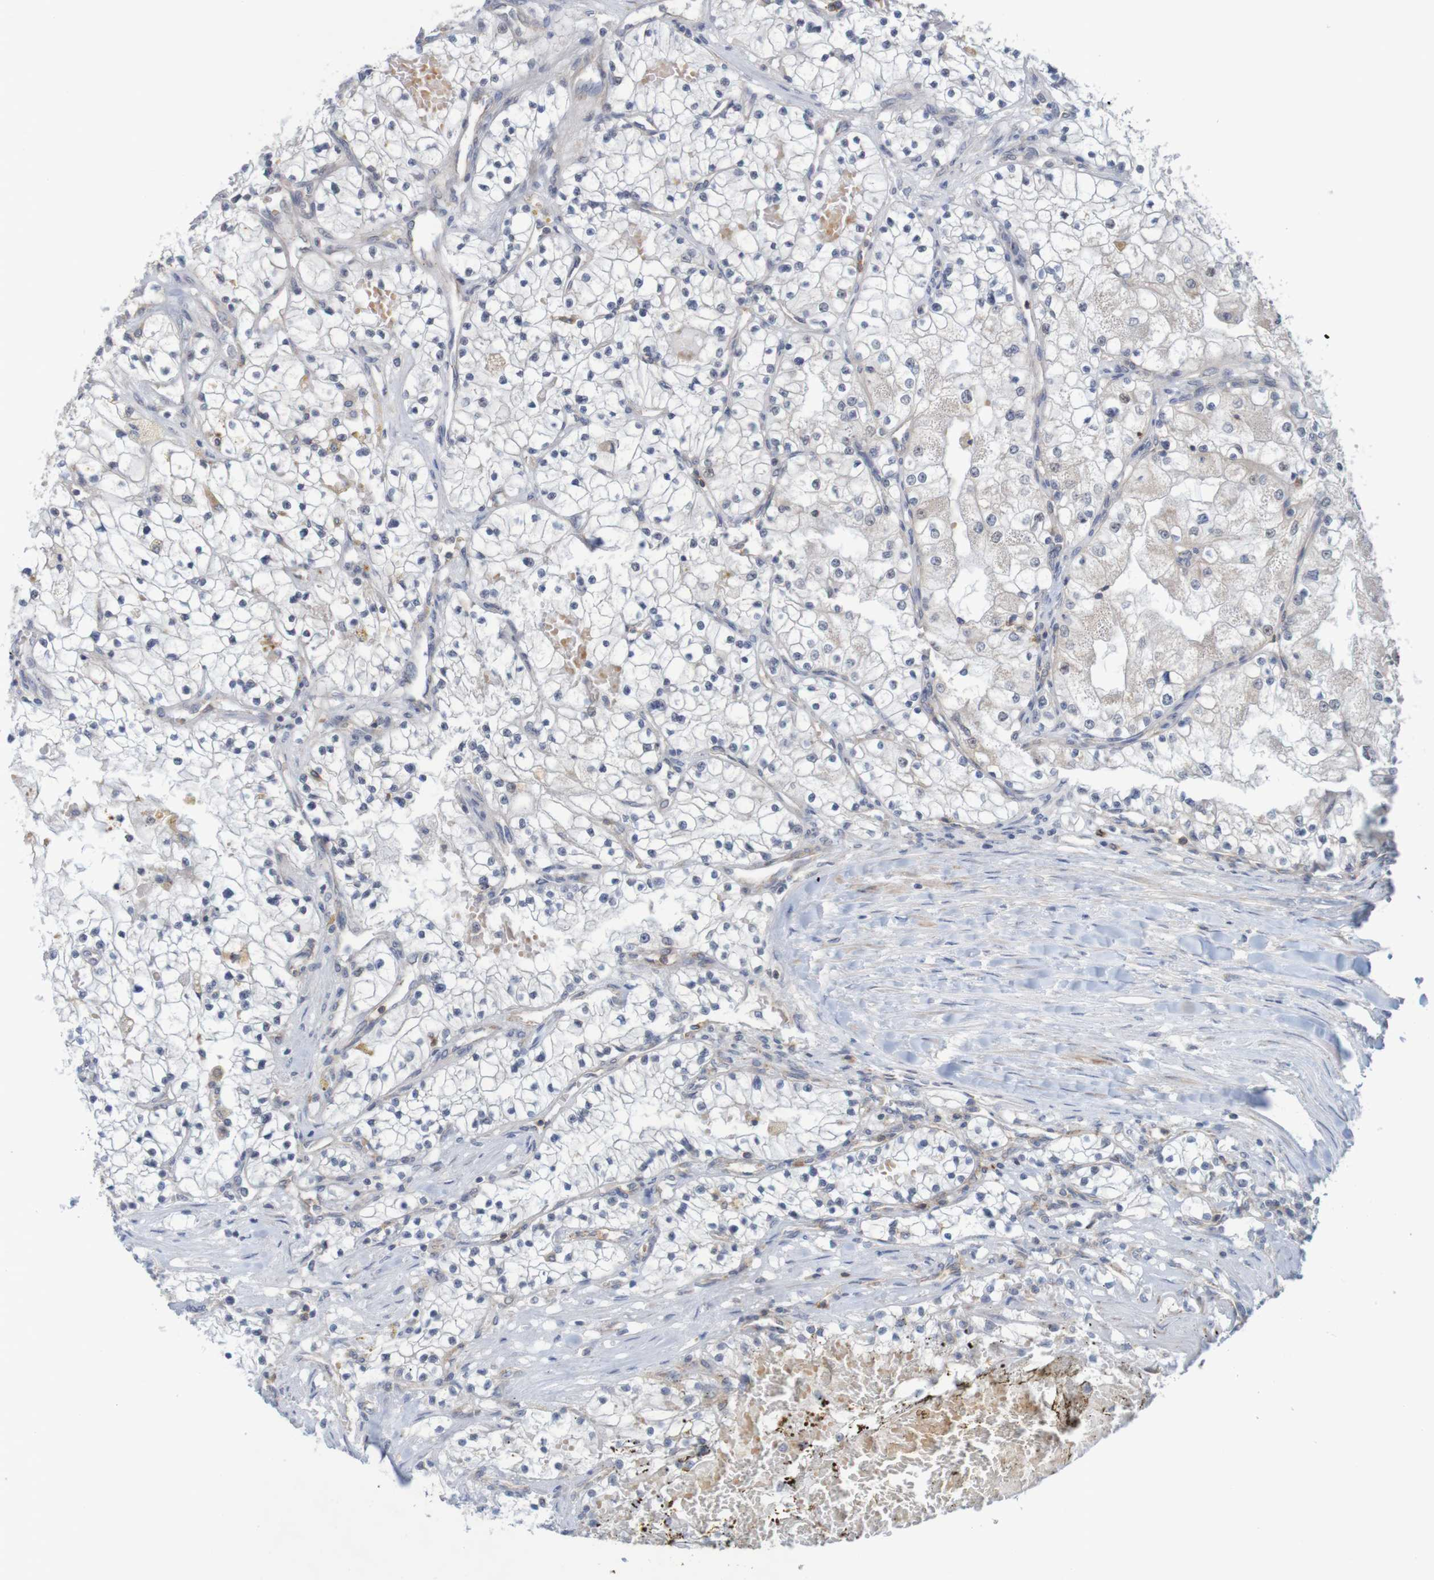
{"staining": {"intensity": "negative", "quantity": "none", "location": "none"}, "tissue": "renal cancer", "cell_type": "Tumor cells", "image_type": "cancer", "snomed": [{"axis": "morphology", "description": "Adenocarcinoma, NOS"}, {"axis": "topography", "description": "Kidney"}], "caption": "High power microscopy image of an immunohistochemistry image of renal cancer, revealing no significant expression in tumor cells.", "gene": "NAV2", "patient": {"sex": "male", "age": 68}}